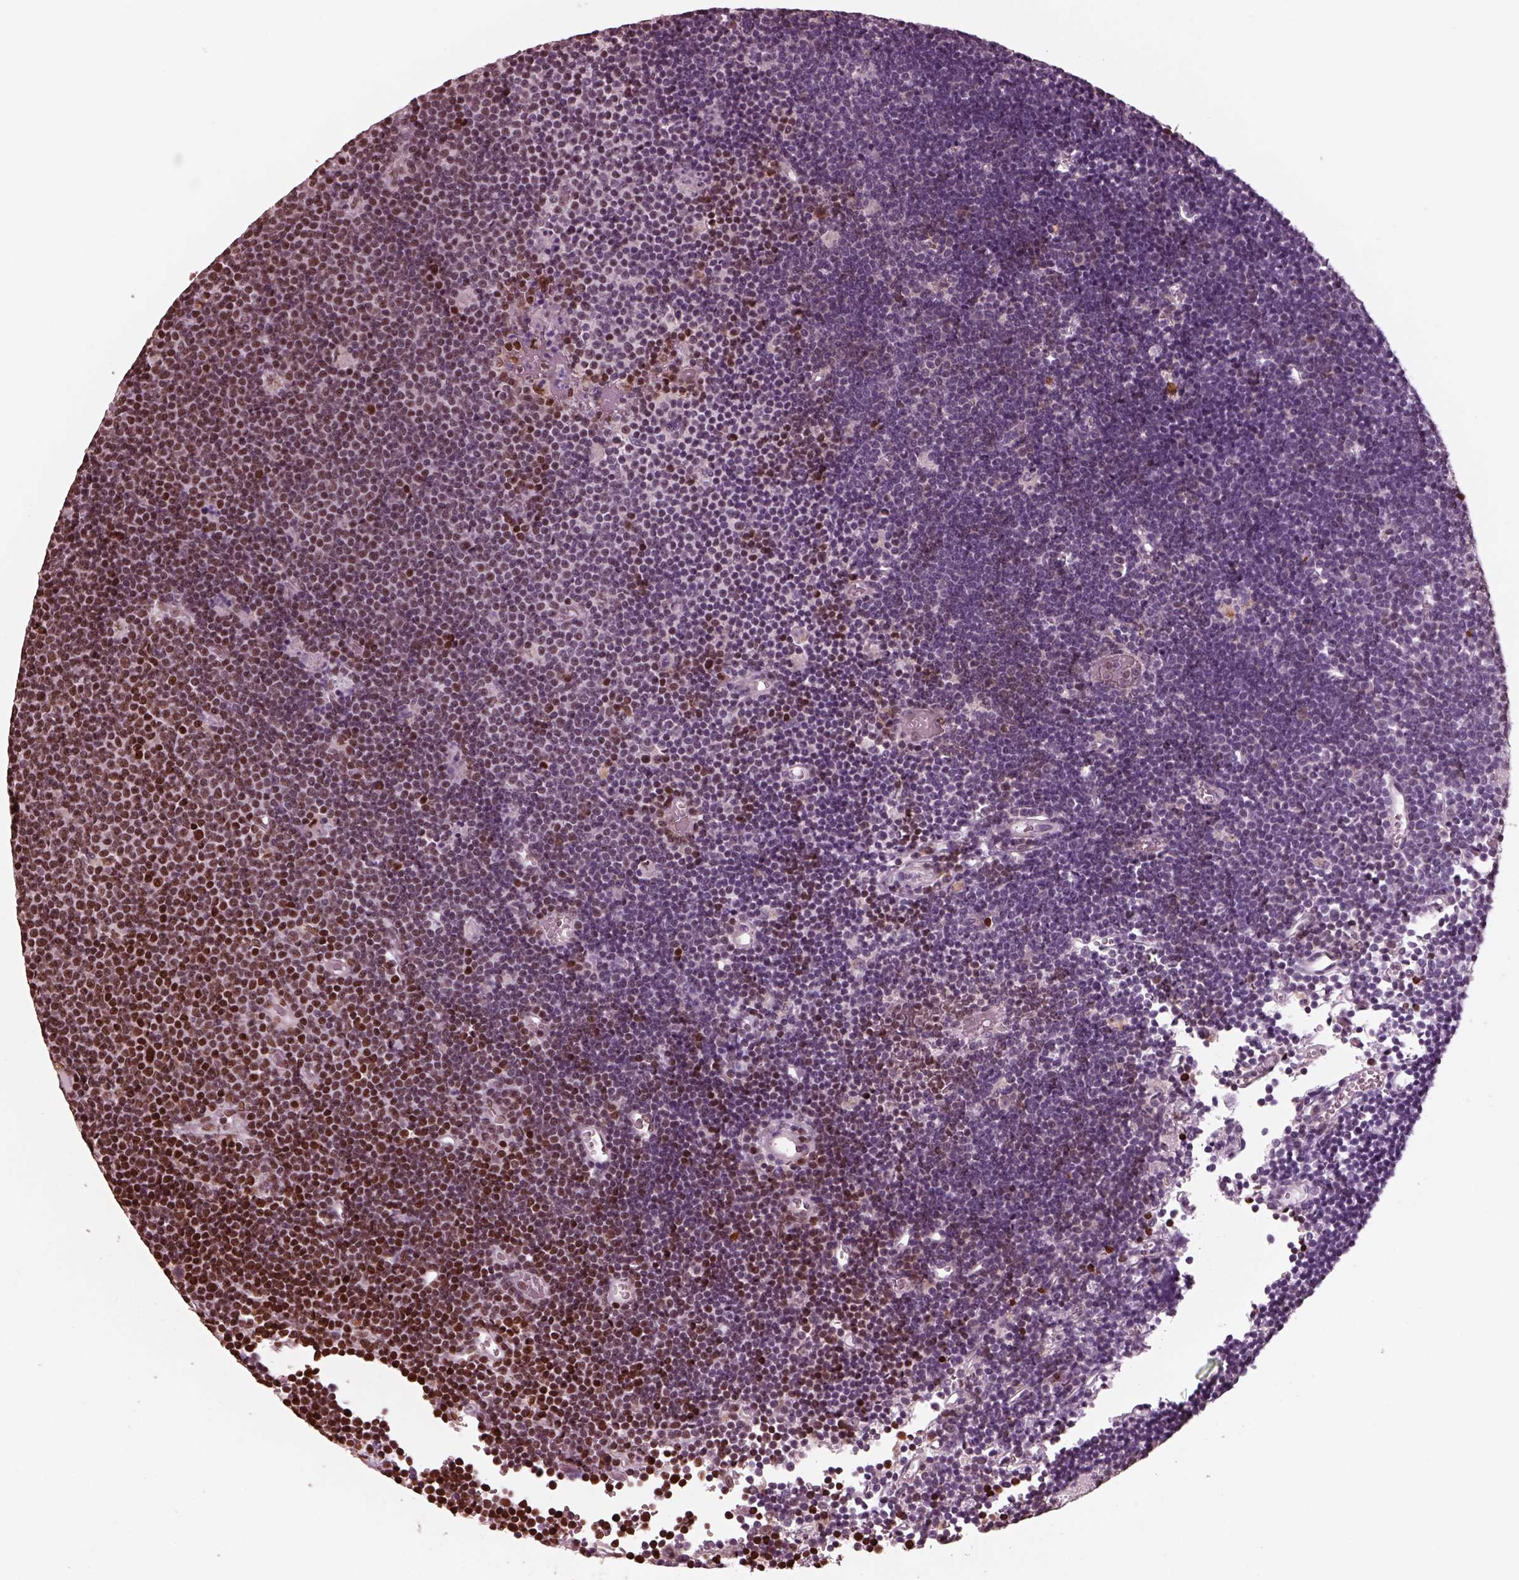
{"staining": {"intensity": "moderate", "quantity": "25%-75%", "location": "nuclear"}, "tissue": "lymphoma", "cell_type": "Tumor cells", "image_type": "cancer", "snomed": [{"axis": "morphology", "description": "Malignant lymphoma, non-Hodgkin's type, Low grade"}, {"axis": "topography", "description": "Brain"}], "caption": "The histopathology image reveals staining of lymphoma, revealing moderate nuclear protein positivity (brown color) within tumor cells.", "gene": "NSD1", "patient": {"sex": "female", "age": 66}}